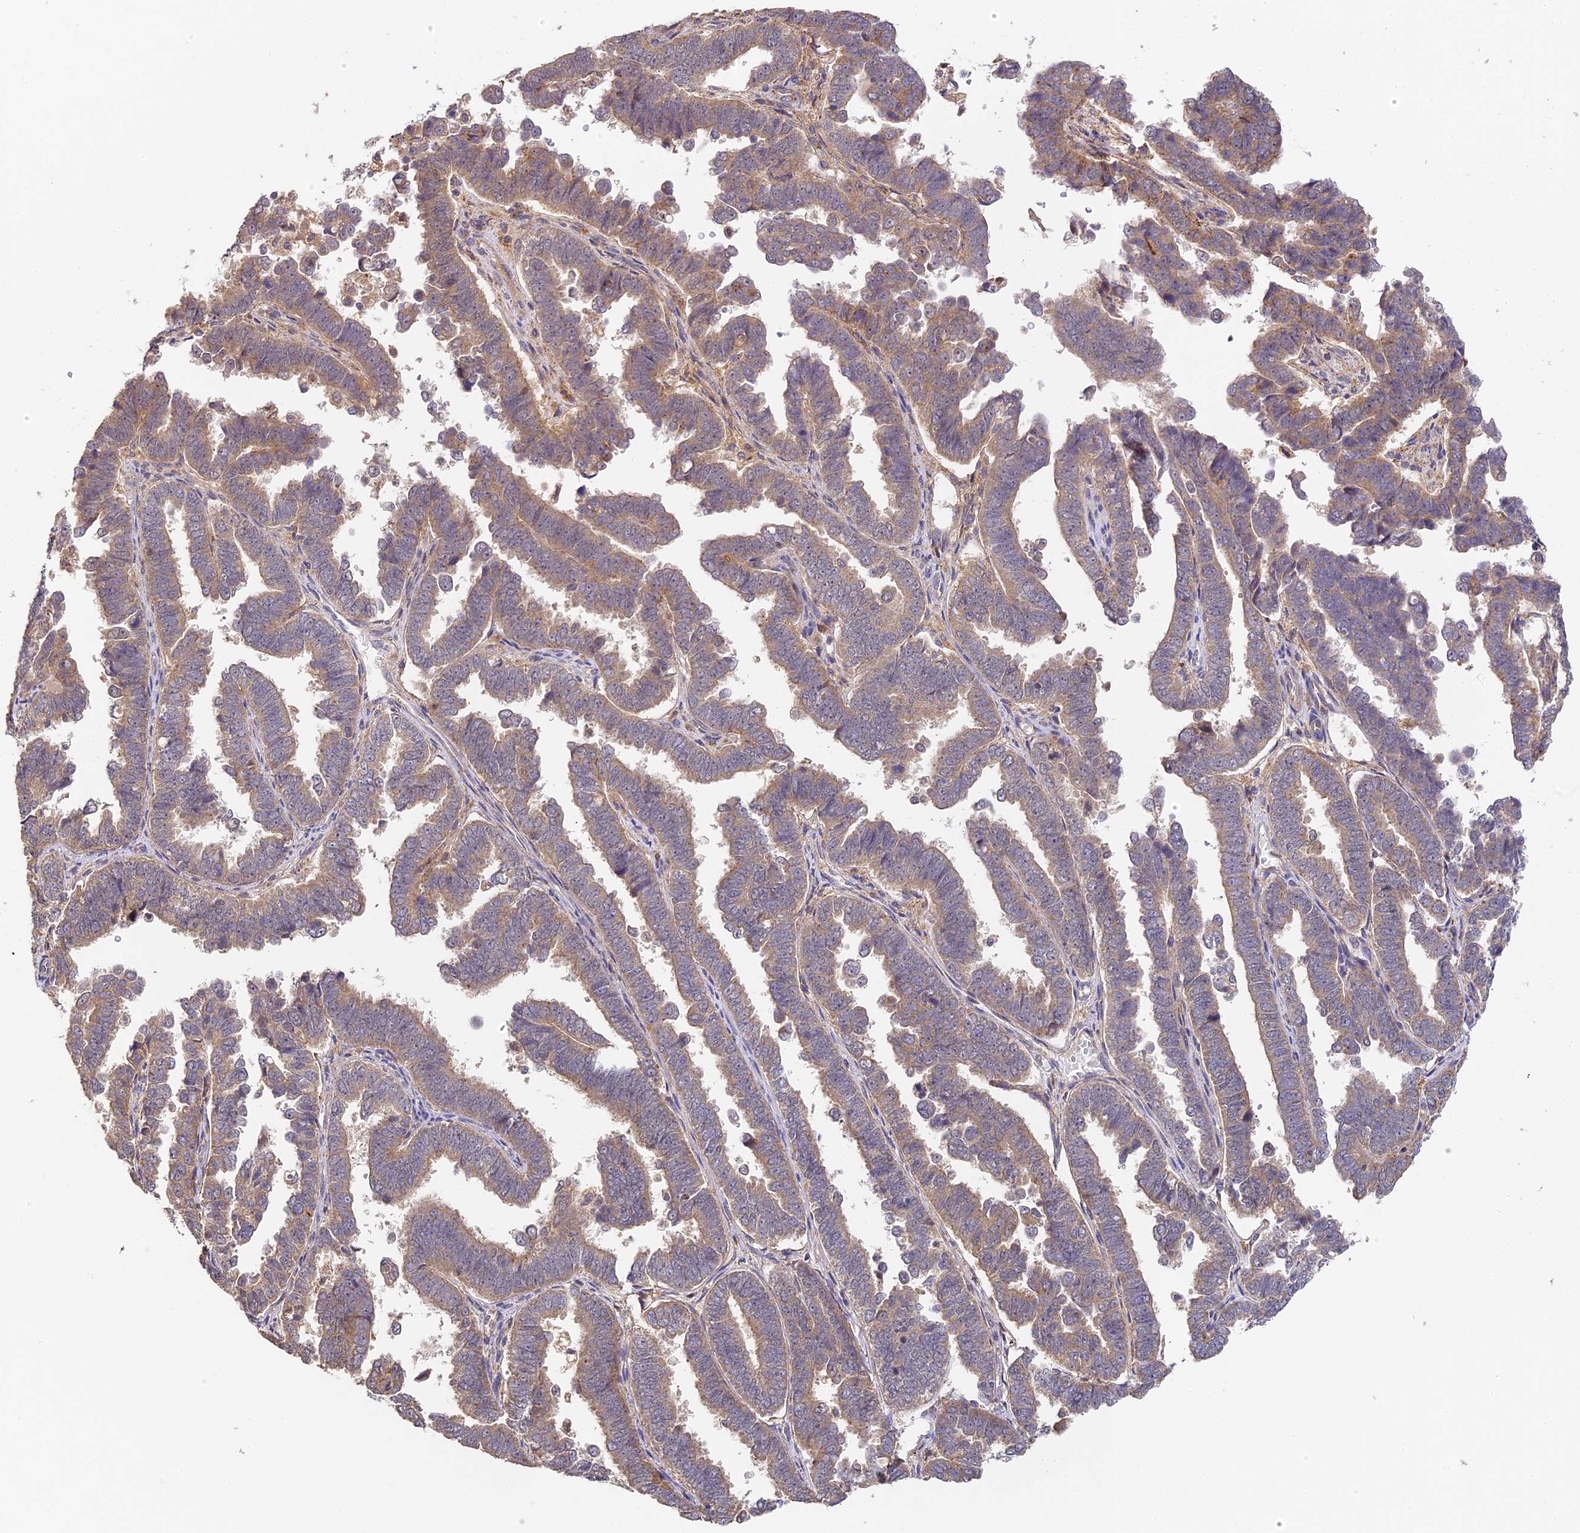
{"staining": {"intensity": "moderate", "quantity": ">75%", "location": "cytoplasmic/membranous"}, "tissue": "endometrial cancer", "cell_type": "Tumor cells", "image_type": "cancer", "snomed": [{"axis": "morphology", "description": "Adenocarcinoma, NOS"}, {"axis": "topography", "description": "Endometrium"}], "caption": "A histopathology image of human endometrial adenocarcinoma stained for a protein reveals moderate cytoplasmic/membranous brown staining in tumor cells. The protein of interest is stained brown, and the nuclei are stained in blue (DAB (3,3'-diaminobenzidine) IHC with brightfield microscopy, high magnification).", "gene": "YAE1", "patient": {"sex": "female", "age": 75}}